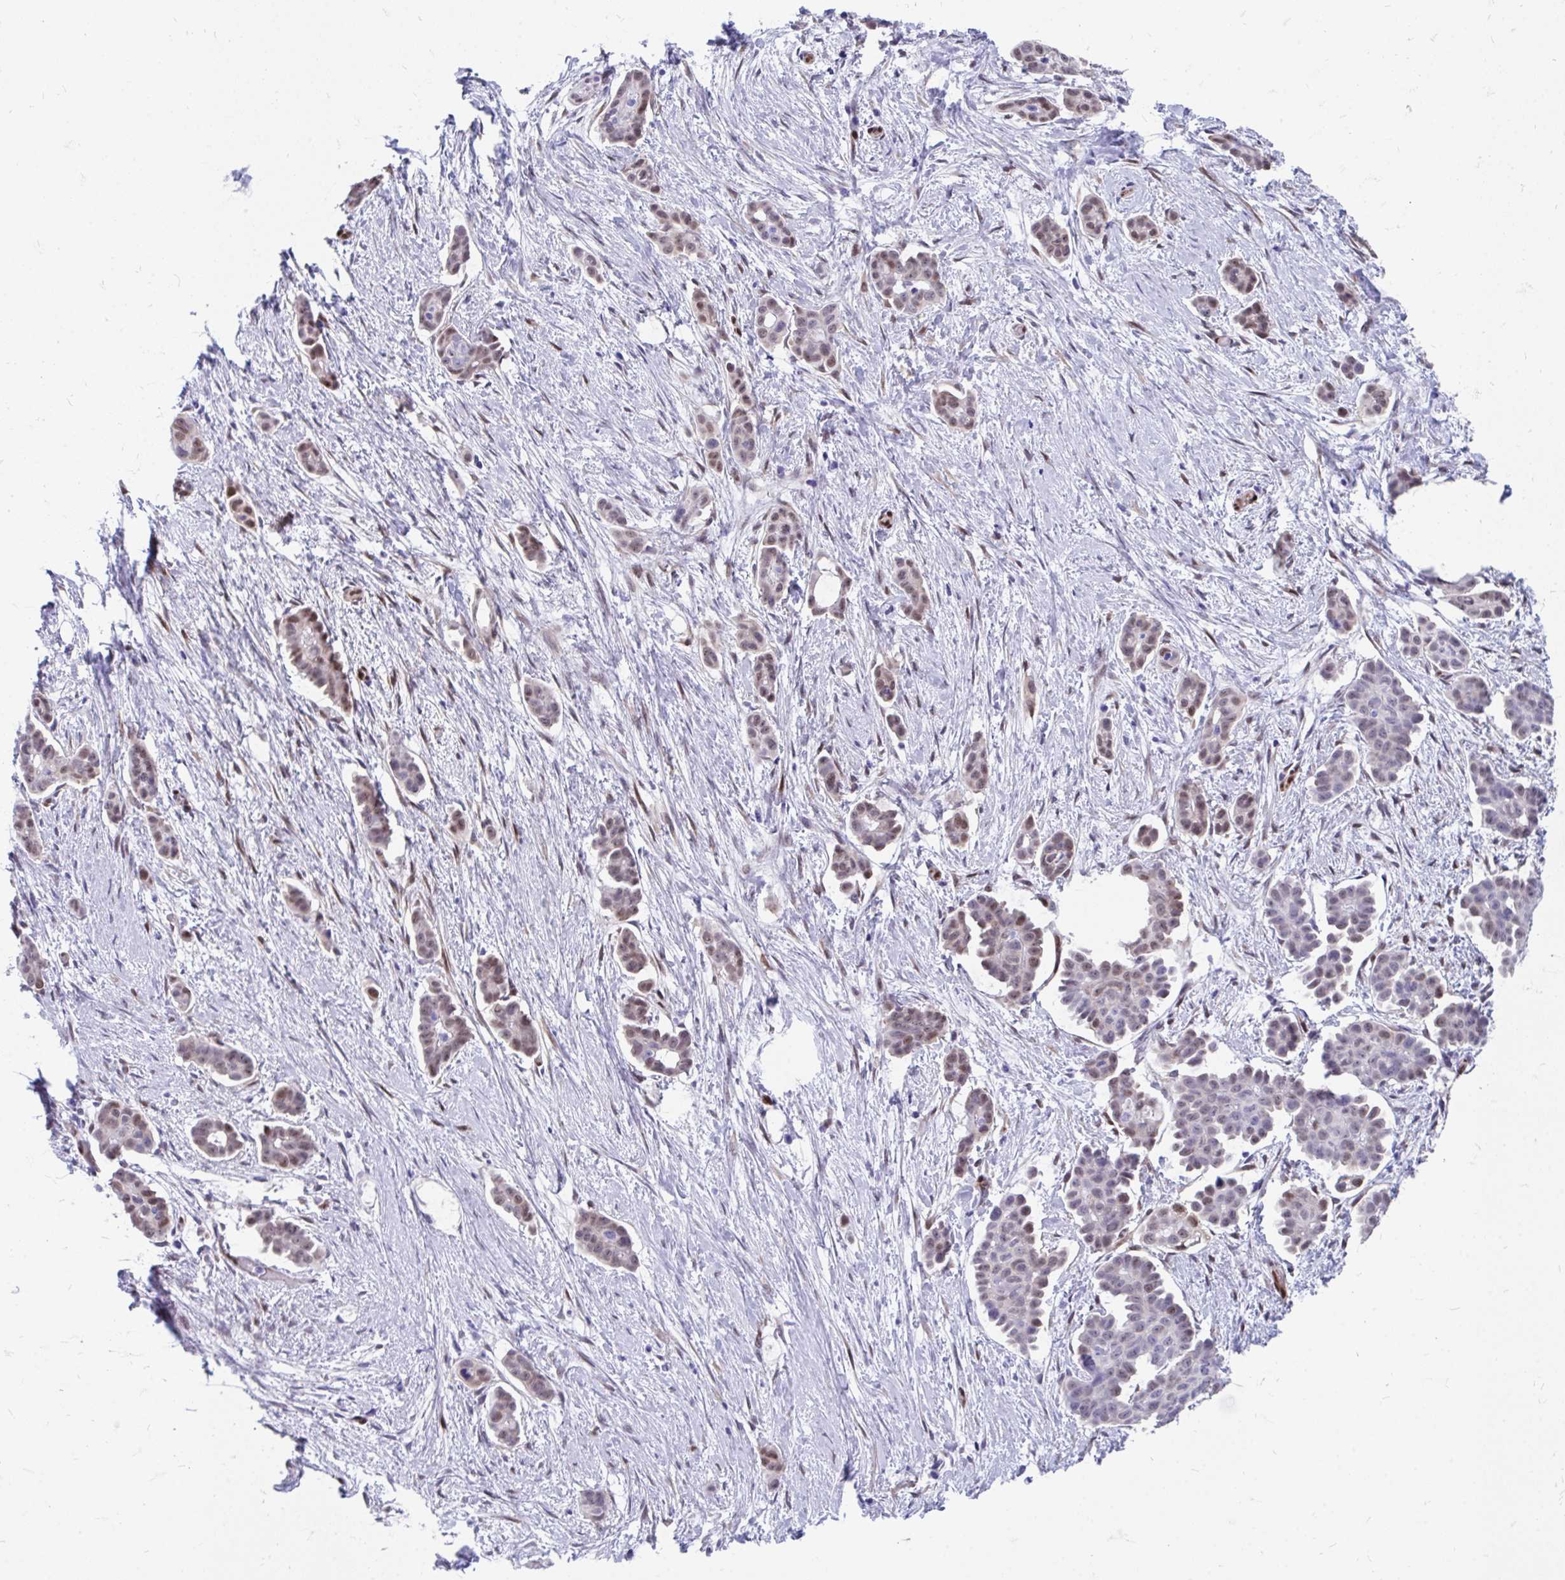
{"staining": {"intensity": "weak", "quantity": "25%-75%", "location": "nuclear"}, "tissue": "ovarian cancer", "cell_type": "Tumor cells", "image_type": "cancer", "snomed": [{"axis": "morphology", "description": "Cystadenocarcinoma, serous, NOS"}, {"axis": "topography", "description": "Ovary"}], "caption": "Protein expression analysis of human serous cystadenocarcinoma (ovarian) reveals weak nuclear expression in about 25%-75% of tumor cells.", "gene": "RBPMS", "patient": {"sex": "female", "age": 50}}